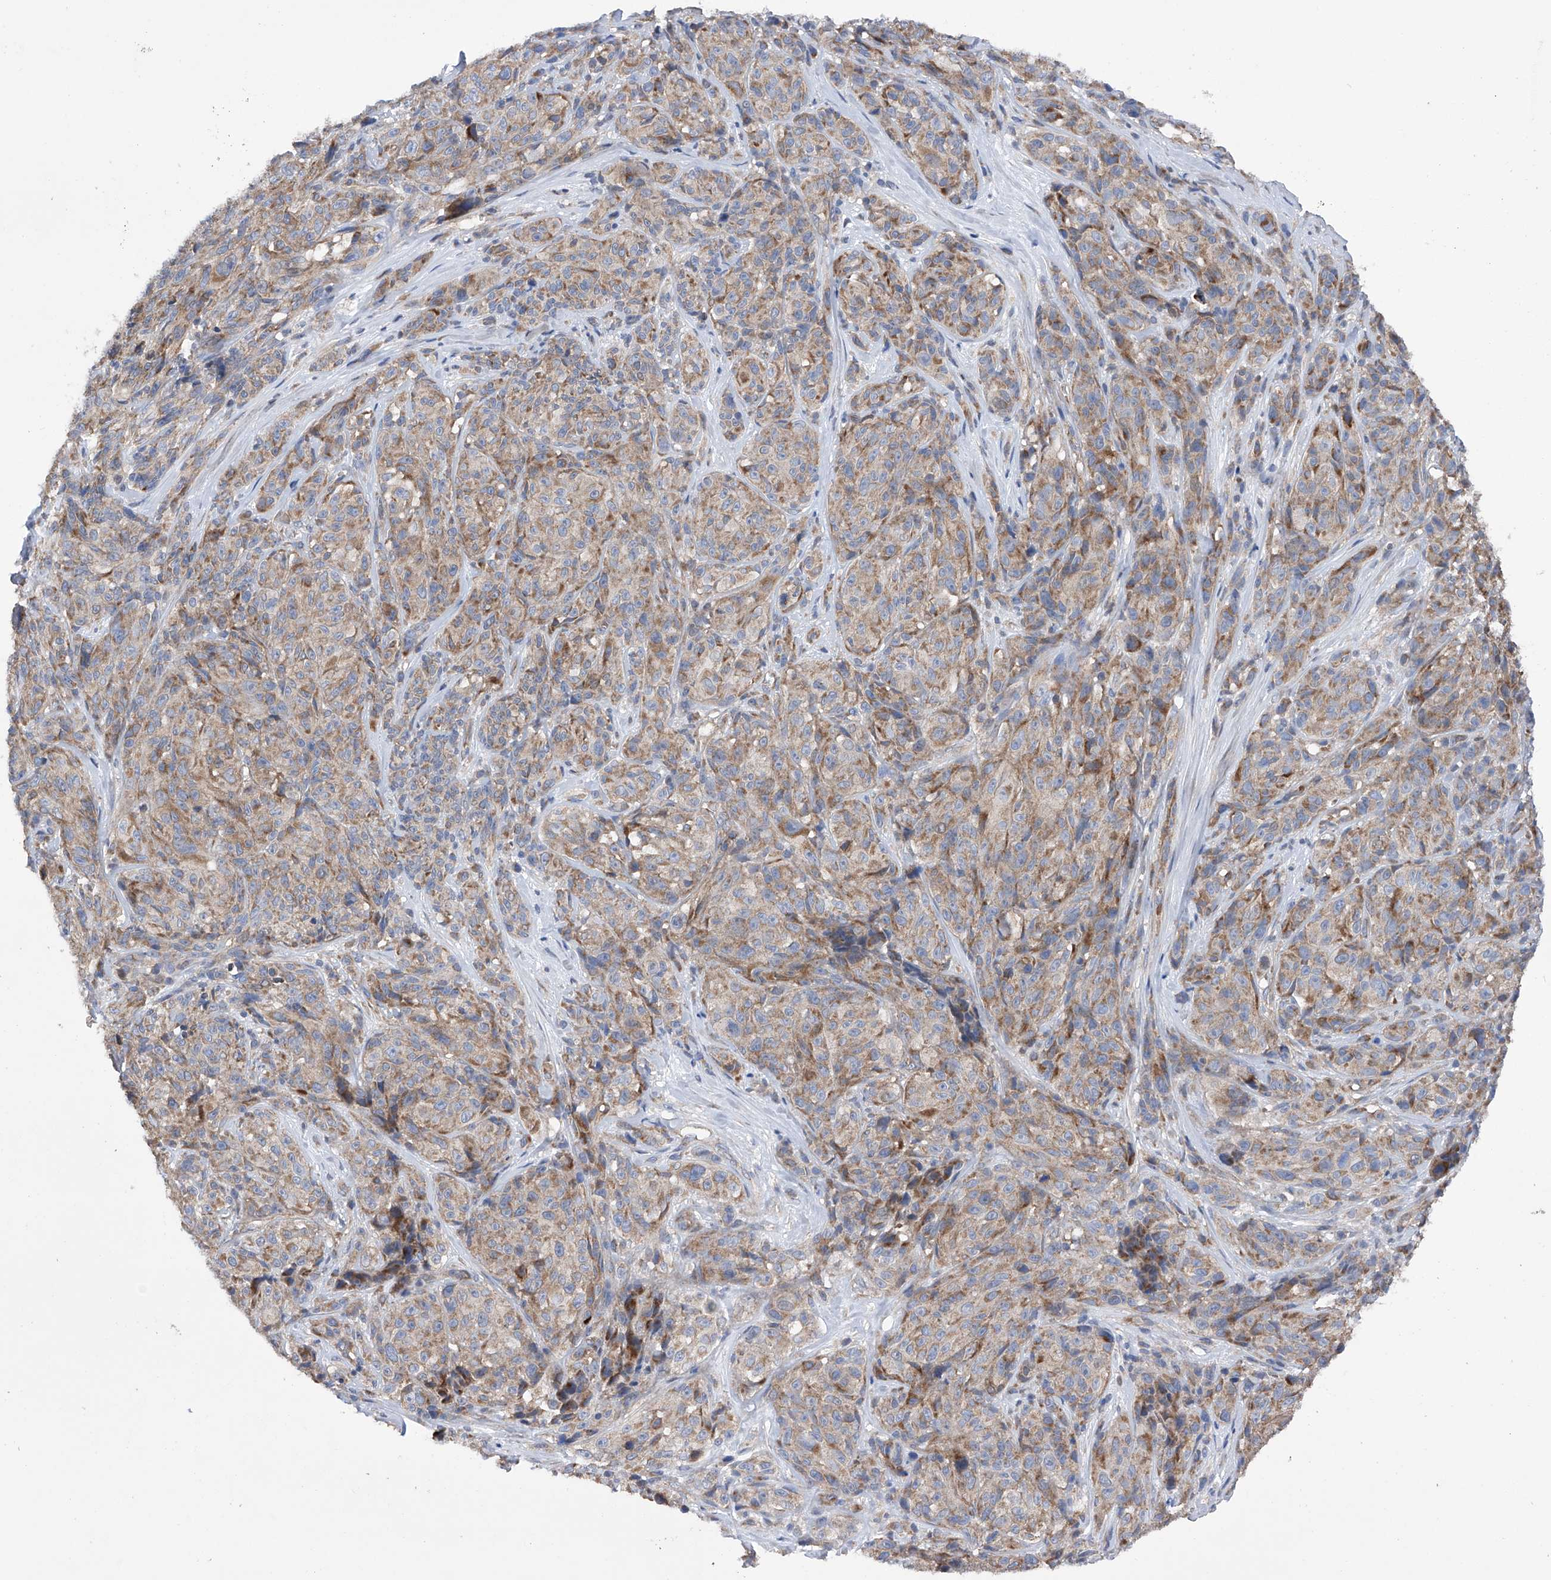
{"staining": {"intensity": "moderate", "quantity": "25%-75%", "location": "cytoplasmic/membranous"}, "tissue": "melanoma", "cell_type": "Tumor cells", "image_type": "cancer", "snomed": [{"axis": "morphology", "description": "Malignant melanoma, NOS"}, {"axis": "topography", "description": "Skin"}], "caption": "Immunohistochemistry (DAB (3,3'-diaminobenzidine)) staining of malignant melanoma exhibits moderate cytoplasmic/membranous protein expression in approximately 25%-75% of tumor cells.", "gene": "EFCAB2", "patient": {"sex": "male", "age": 73}}